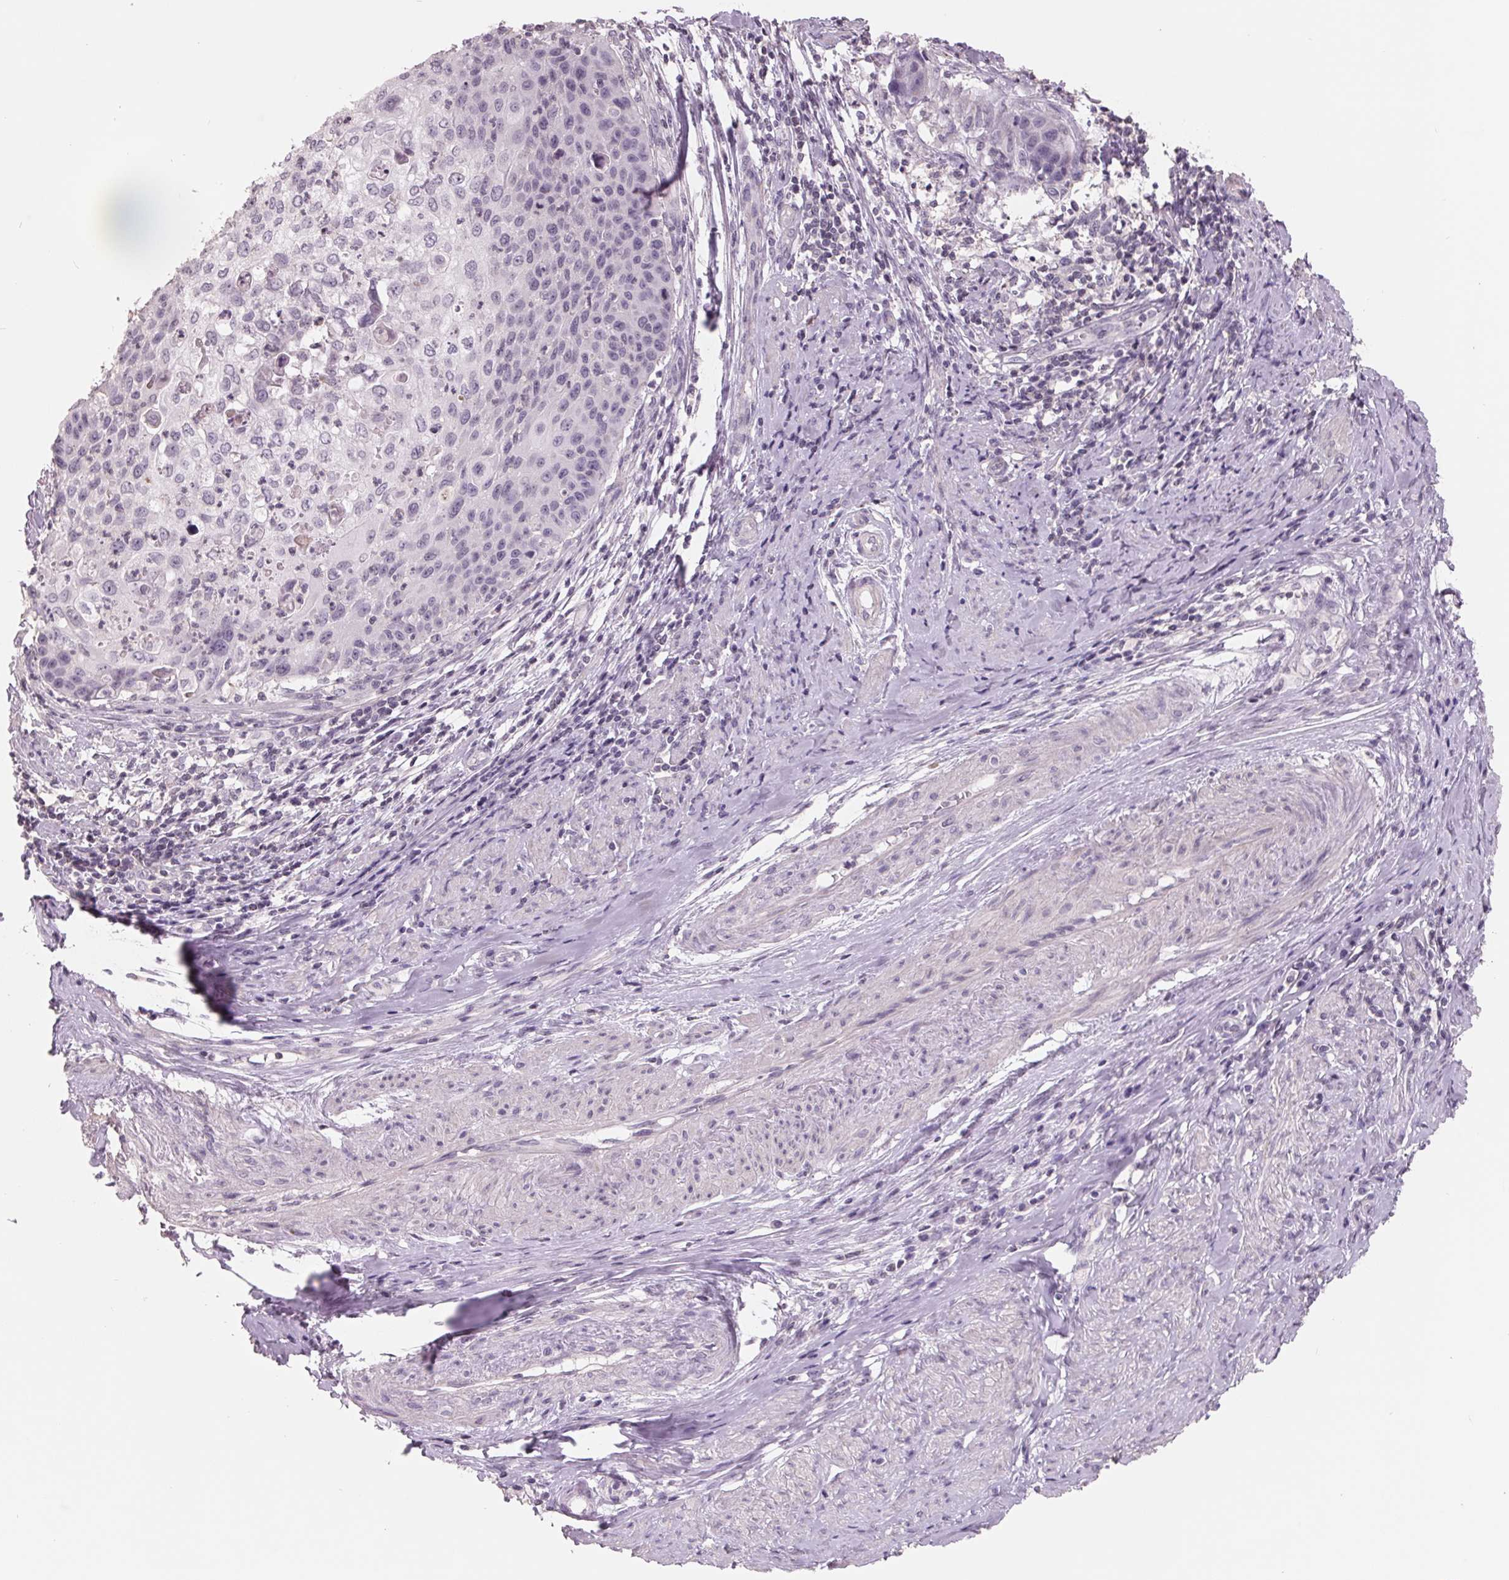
{"staining": {"intensity": "negative", "quantity": "none", "location": "none"}, "tissue": "cervical cancer", "cell_type": "Tumor cells", "image_type": "cancer", "snomed": [{"axis": "morphology", "description": "Squamous cell carcinoma, NOS"}, {"axis": "topography", "description": "Cervix"}], "caption": "This micrograph is of squamous cell carcinoma (cervical) stained with immunohistochemistry to label a protein in brown with the nuclei are counter-stained blue. There is no expression in tumor cells.", "gene": "FTCD", "patient": {"sex": "female", "age": 65}}